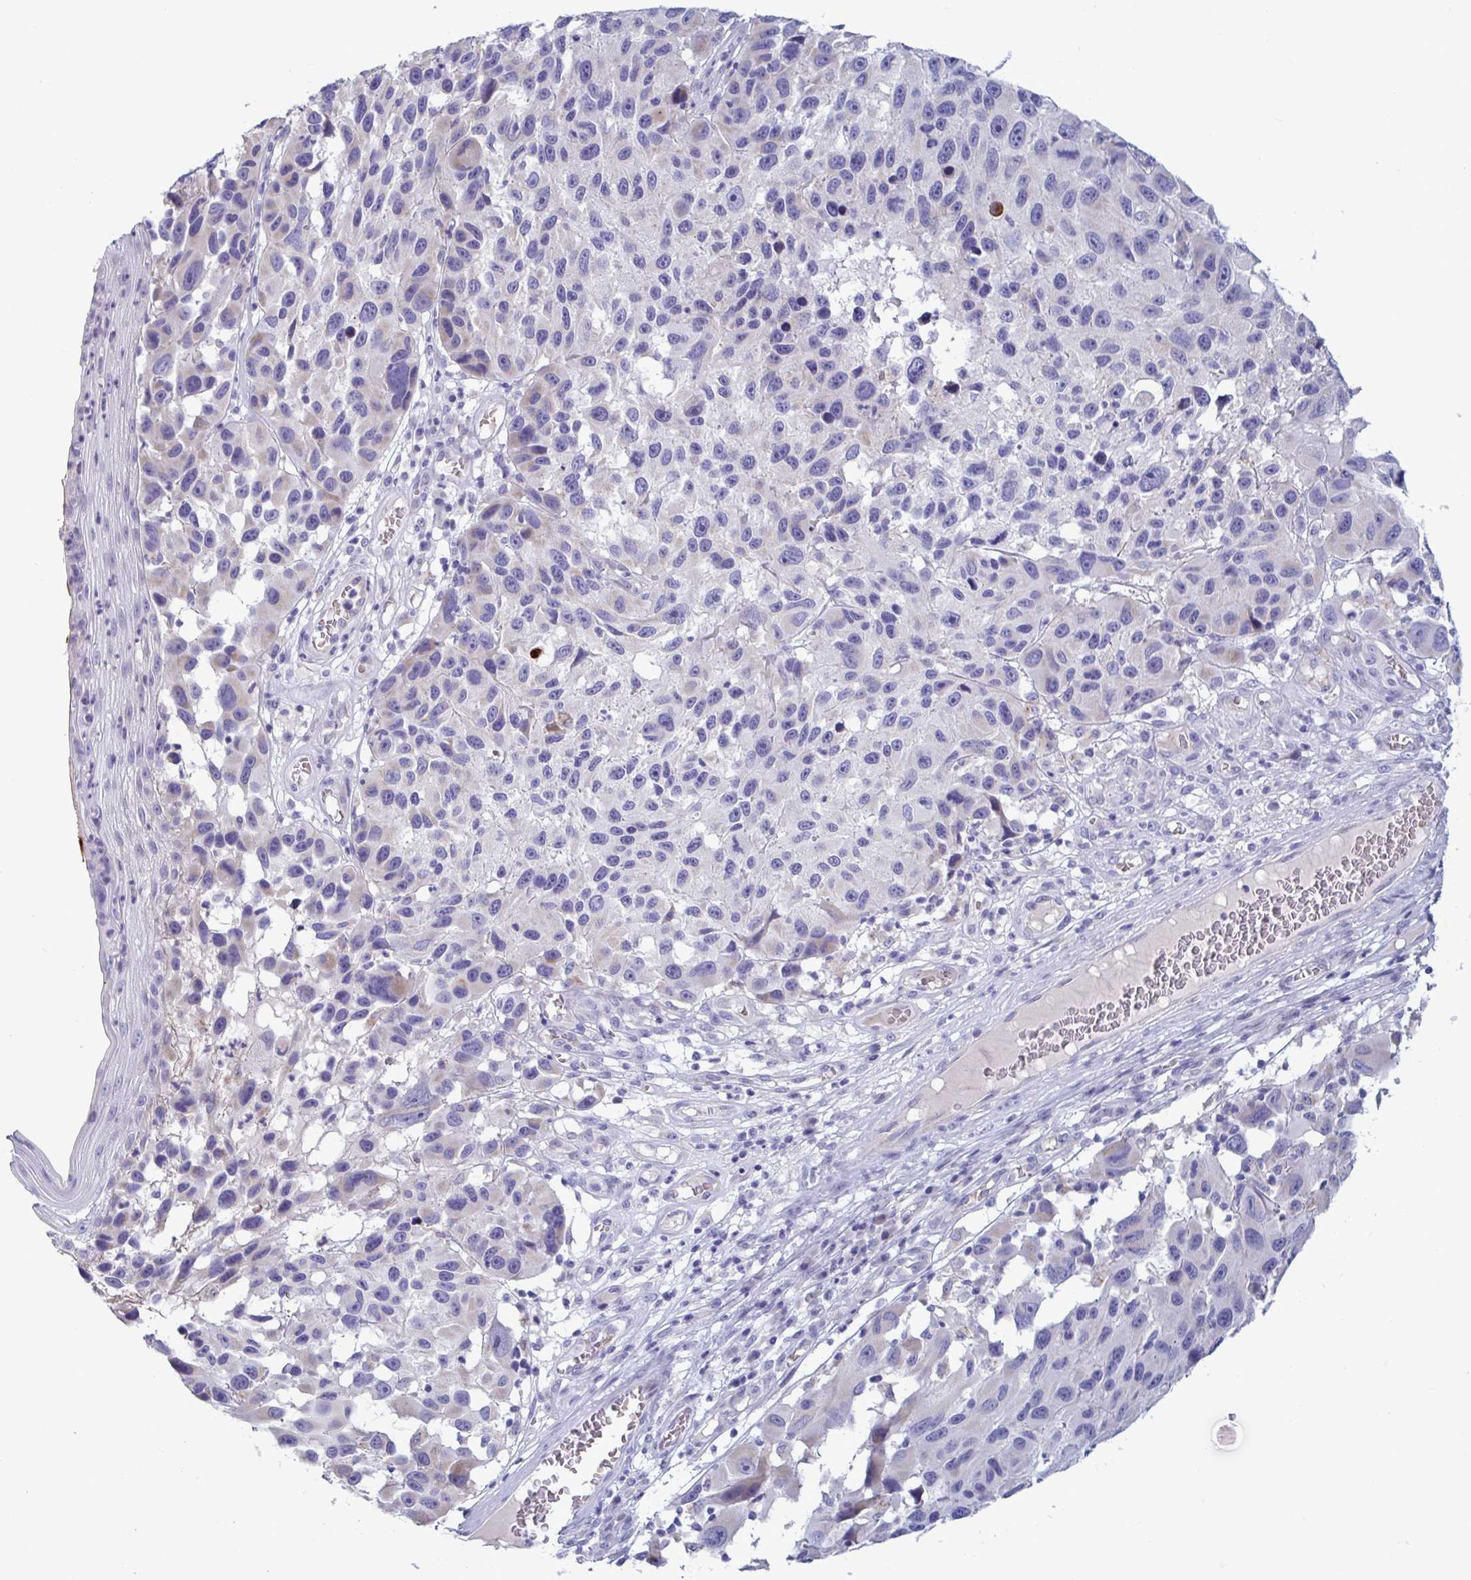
{"staining": {"intensity": "negative", "quantity": "none", "location": "none"}, "tissue": "melanoma", "cell_type": "Tumor cells", "image_type": "cancer", "snomed": [{"axis": "morphology", "description": "Malignant melanoma, NOS"}, {"axis": "topography", "description": "Skin"}], "caption": "Immunohistochemistry (IHC) of malignant melanoma shows no staining in tumor cells.", "gene": "TAS2R38", "patient": {"sex": "male", "age": 53}}